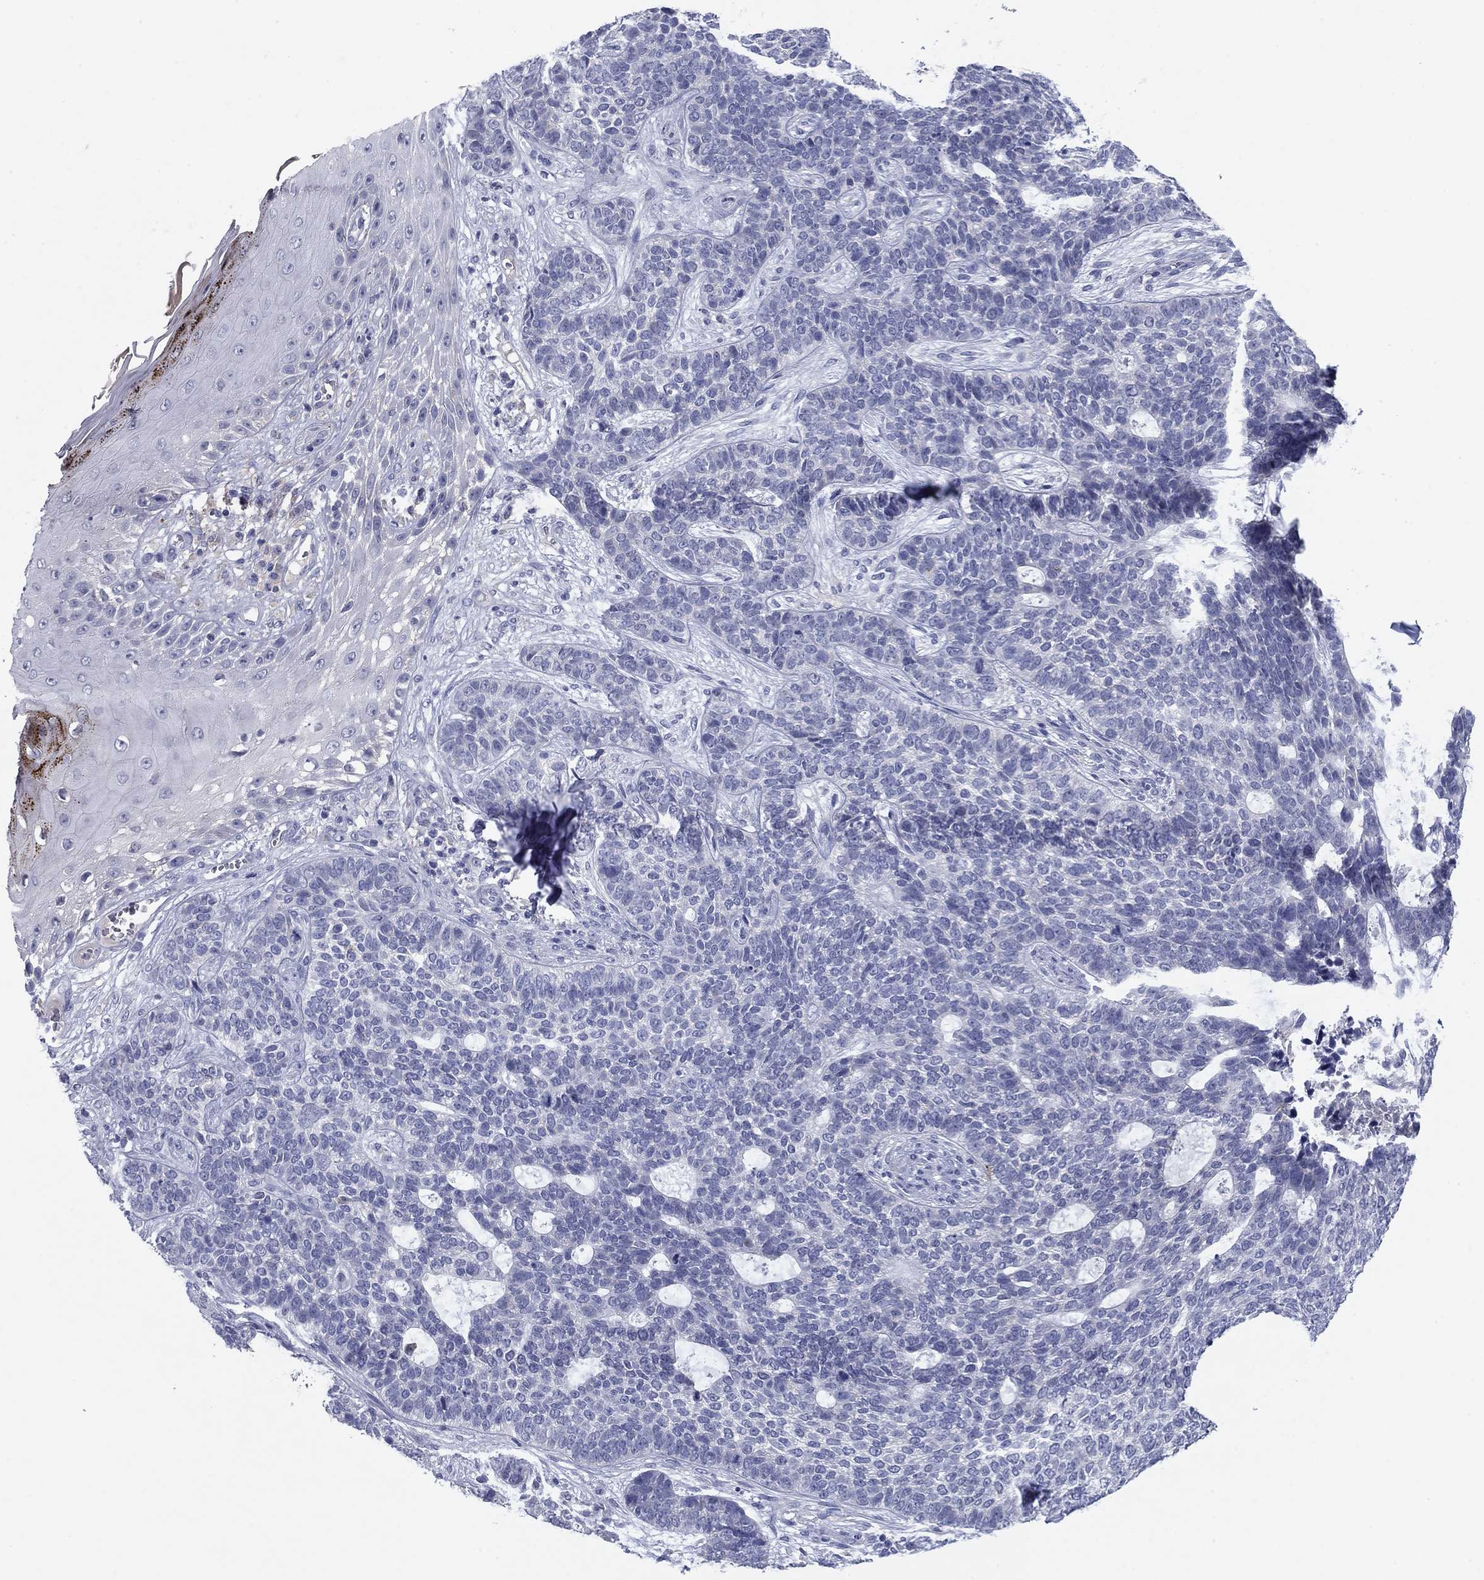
{"staining": {"intensity": "negative", "quantity": "none", "location": "none"}, "tissue": "skin cancer", "cell_type": "Tumor cells", "image_type": "cancer", "snomed": [{"axis": "morphology", "description": "Basal cell carcinoma"}, {"axis": "topography", "description": "Skin"}], "caption": "Immunohistochemistry (IHC) histopathology image of neoplastic tissue: human skin cancer (basal cell carcinoma) stained with DAB shows no significant protein expression in tumor cells. Brightfield microscopy of immunohistochemistry stained with DAB (brown) and hematoxylin (blue), captured at high magnification.", "gene": "CNTNAP4", "patient": {"sex": "female", "age": 69}}